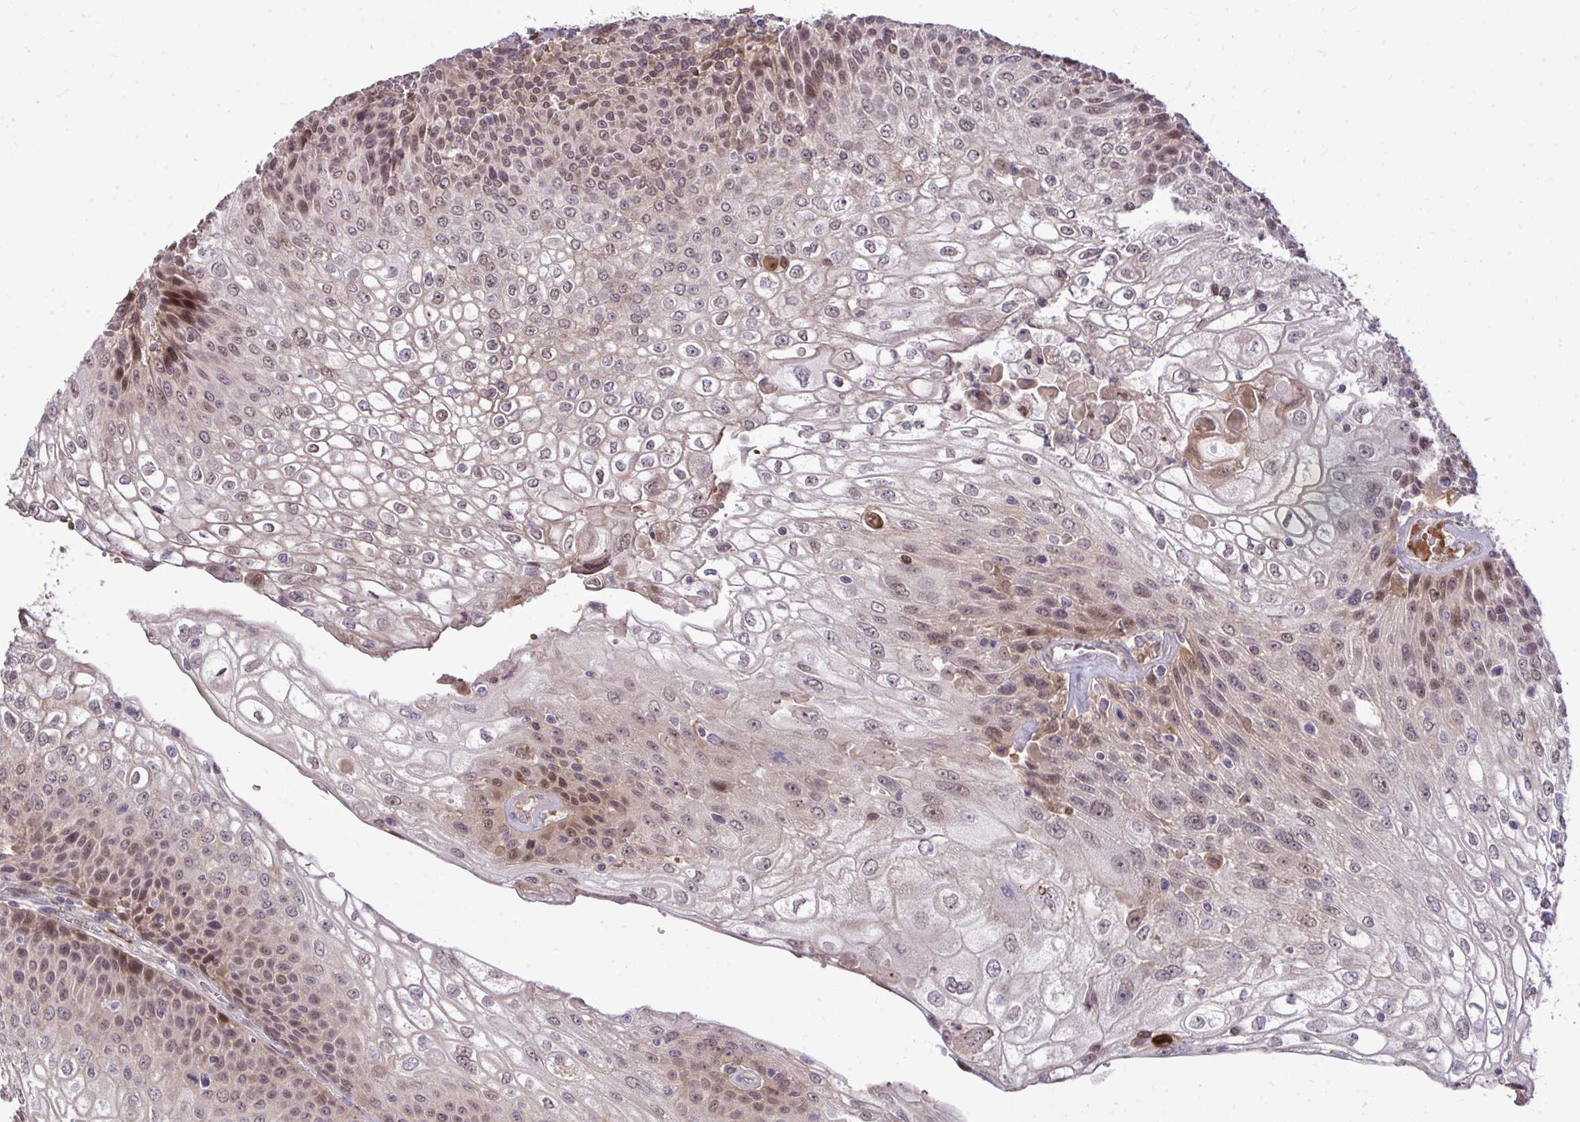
{"staining": {"intensity": "moderate", "quantity": ">75%", "location": "cytoplasmic/membranous,nuclear"}, "tissue": "urothelial cancer", "cell_type": "Tumor cells", "image_type": "cancer", "snomed": [{"axis": "morphology", "description": "Urothelial carcinoma, High grade"}, {"axis": "topography", "description": "Urinary bladder"}], "caption": "Protein expression analysis of human urothelial carcinoma (high-grade) reveals moderate cytoplasmic/membranous and nuclear staining in approximately >75% of tumor cells. (DAB (3,3'-diaminobenzidine) IHC, brown staining for protein, blue staining for nuclei).", "gene": "ZSCAN9", "patient": {"sex": "female", "age": 70}}